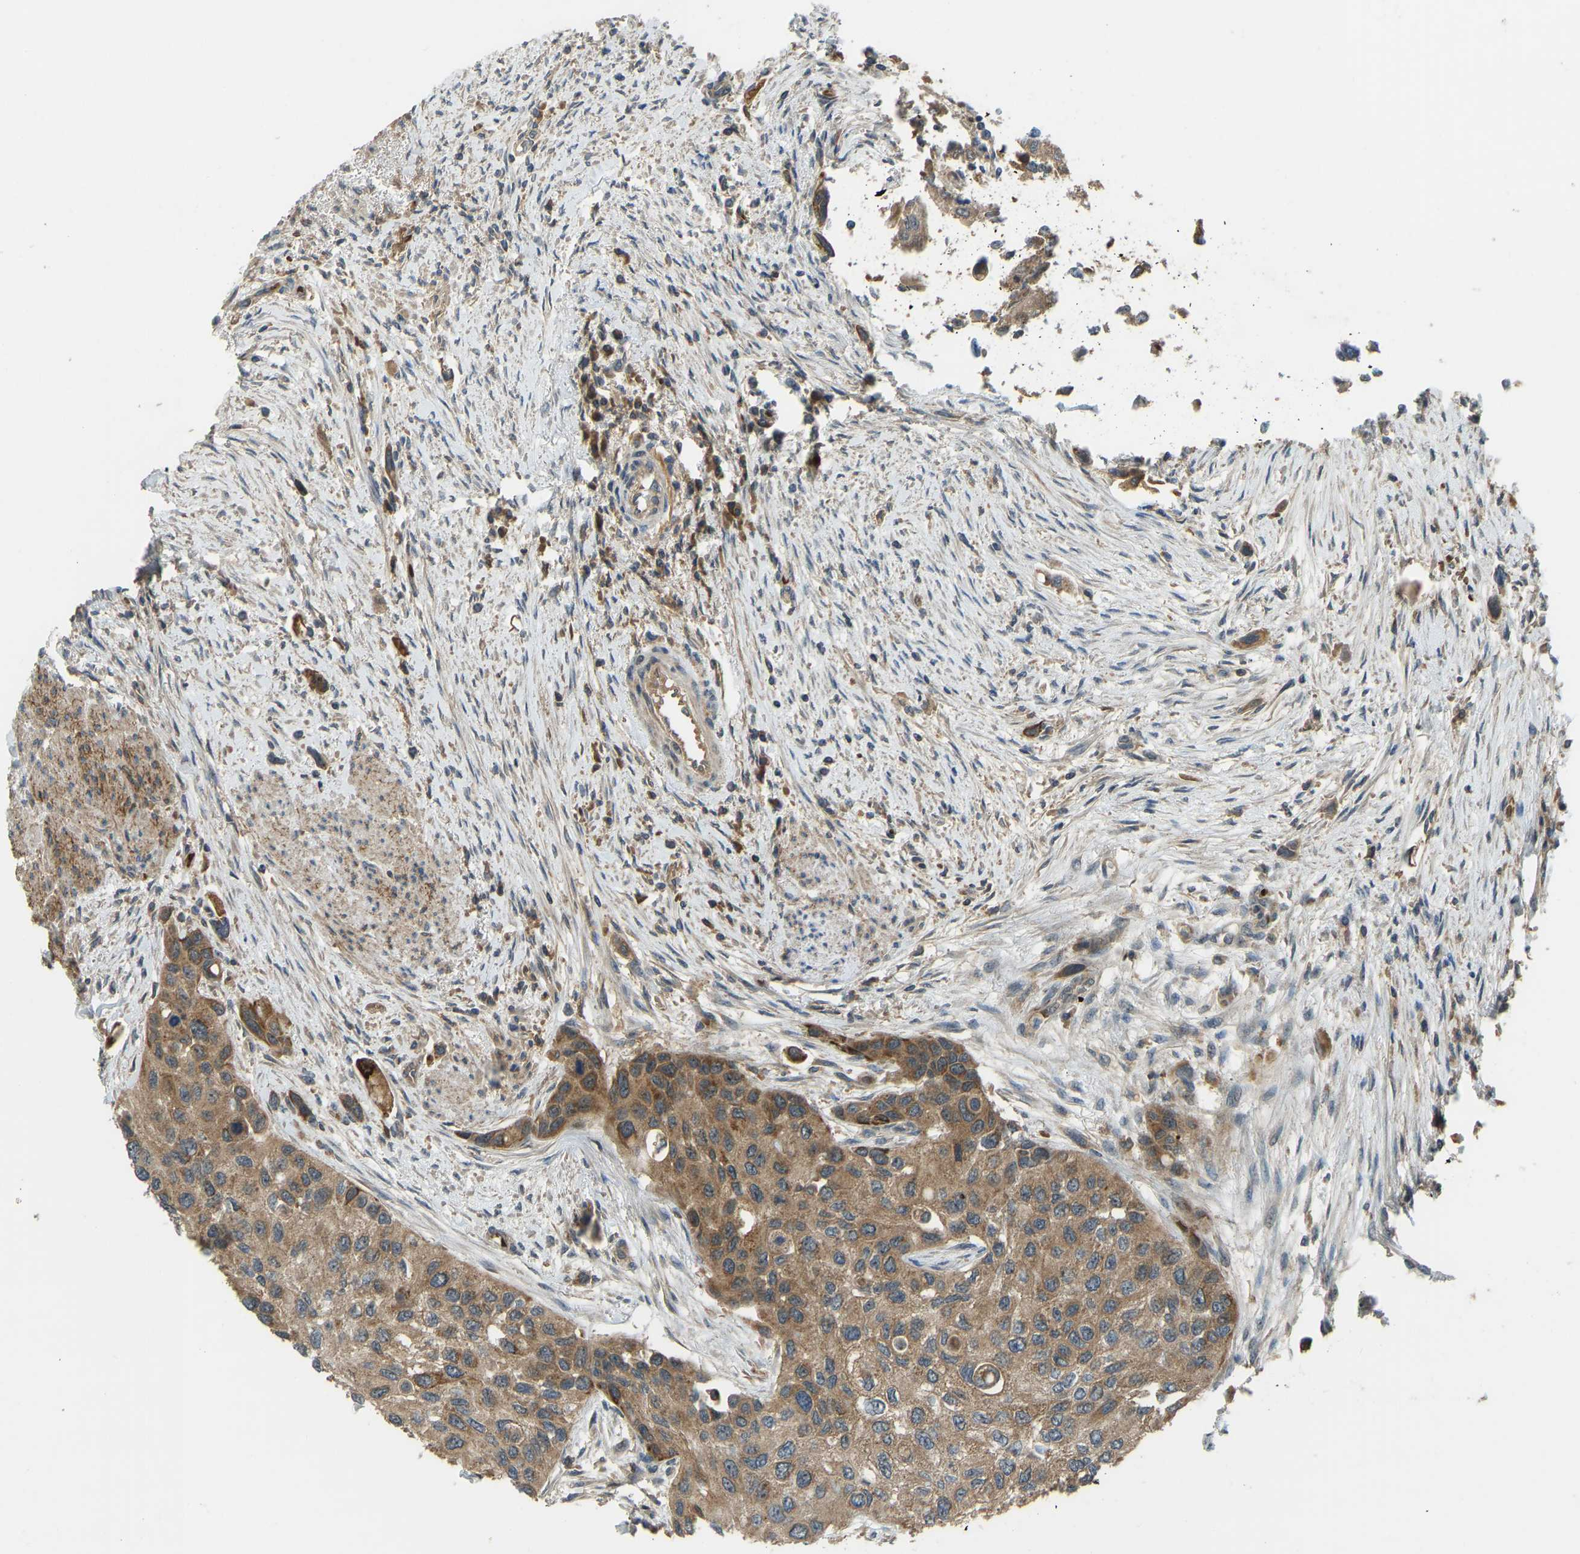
{"staining": {"intensity": "moderate", "quantity": ">75%", "location": "cytoplasmic/membranous"}, "tissue": "urothelial cancer", "cell_type": "Tumor cells", "image_type": "cancer", "snomed": [{"axis": "morphology", "description": "Urothelial carcinoma, High grade"}, {"axis": "topography", "description": "Urinary bladder"}], "caption": "This histopathology image displays urothelial carcinoma (high-grade) stained with immunohistochemistry to label a protein in brown. The cytoplasmic/membranous of tumor cells show moderate positivity for the protein. Nuclei are counter-stained blue.", "gene": "ZNF71", "patient": {"sex": "female", "age": 56}}